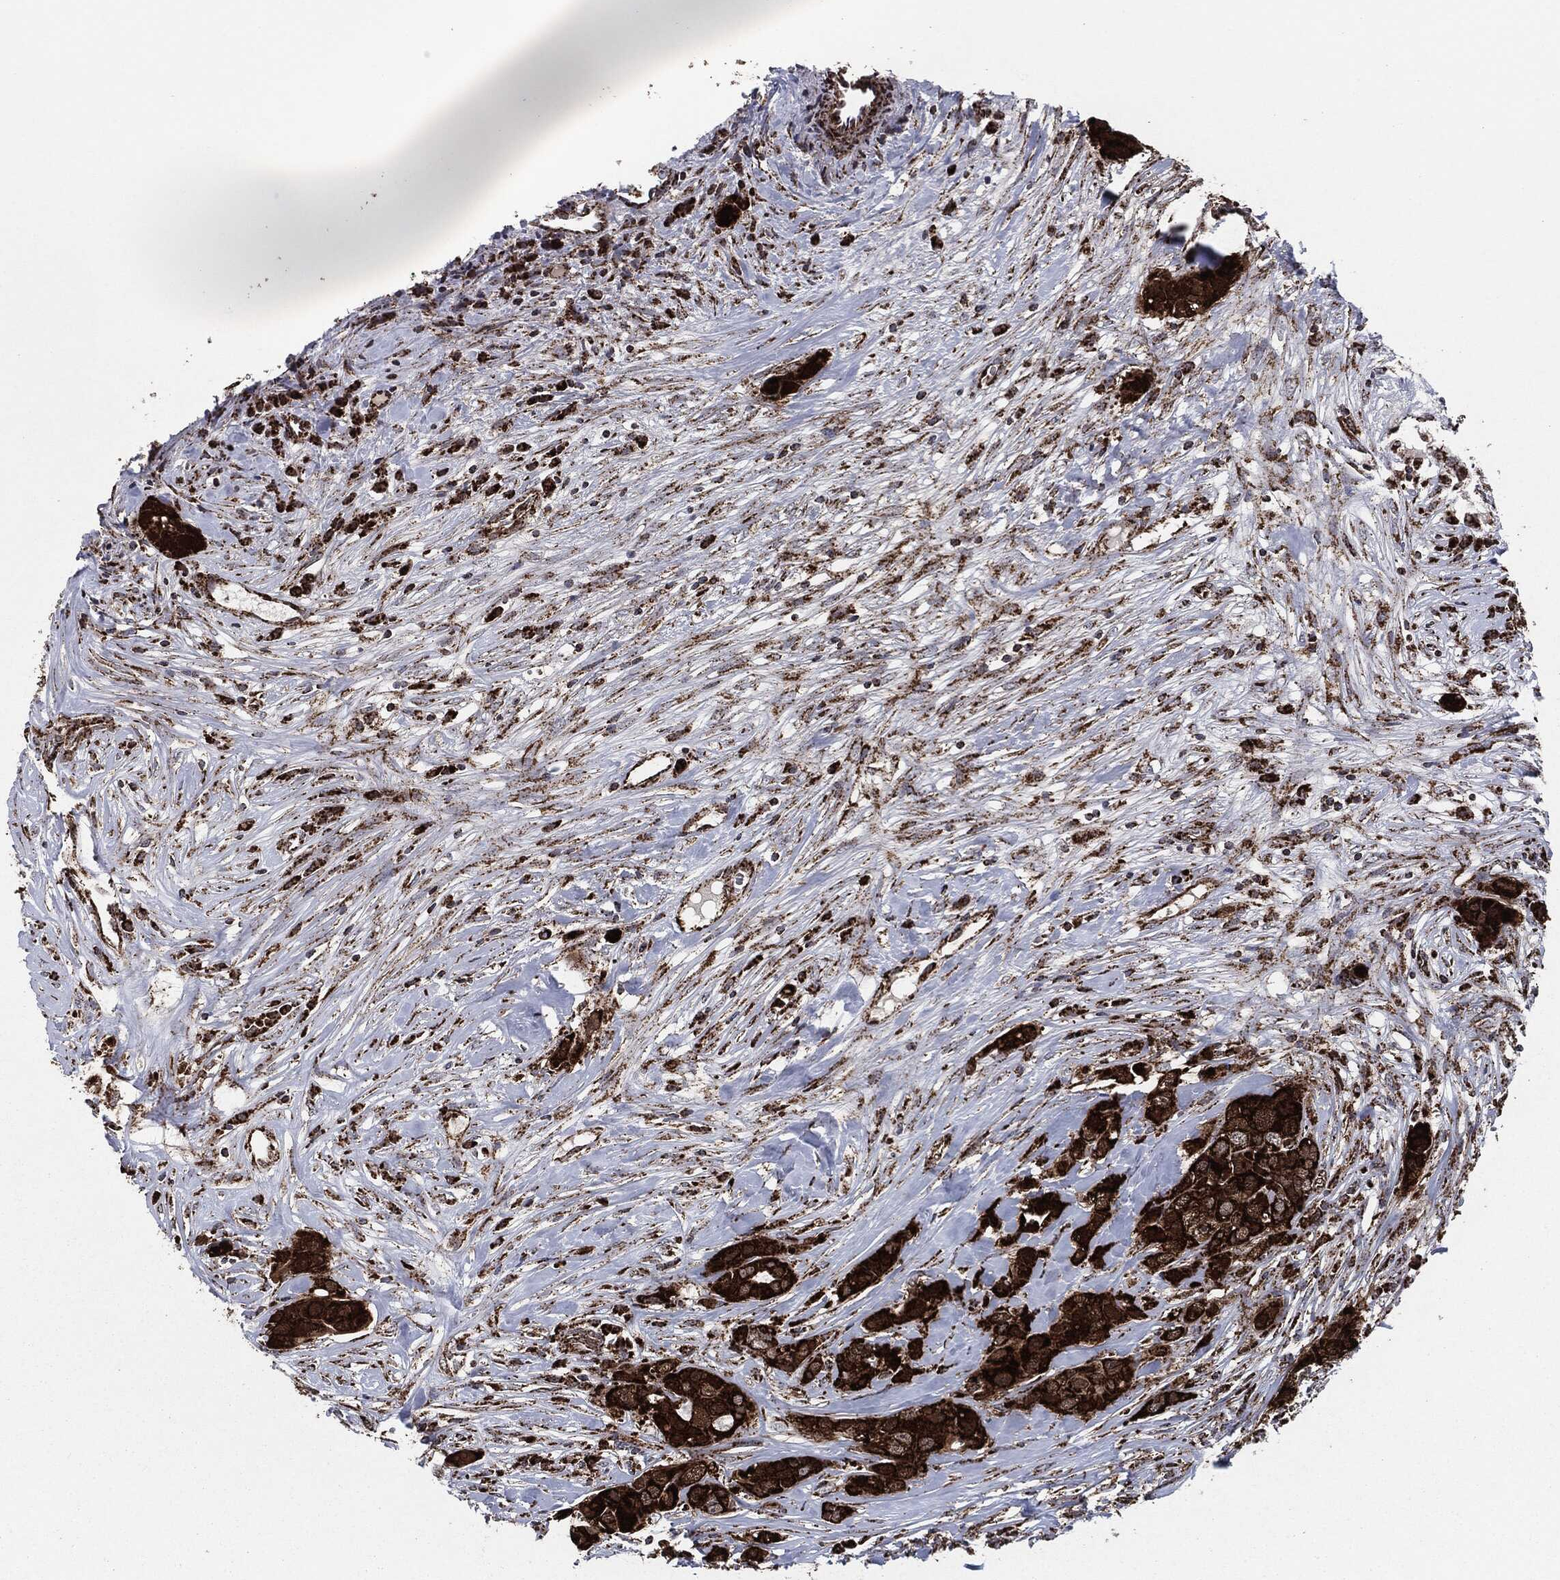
{"staining": {"intensity": "strong", "quantity": ">75%", "location": "cytoplasmic/membranous"}, "tissue": "breast cancer", "cell_type": "Tumor cells", "image_type": "cancer", "snomed": [{"axis": "morphology", "description": "Duct carcinoma"}, {"axis": "topography", "description": "Breast"}], "caption": "A high amount of strong cytoplasmic/membranous staining is present in approximately >75% of tumor cells in breast invasive ductal carcinoma tissue.", "gene": "FH", "patient": {"sex": "female", "age": 43}}